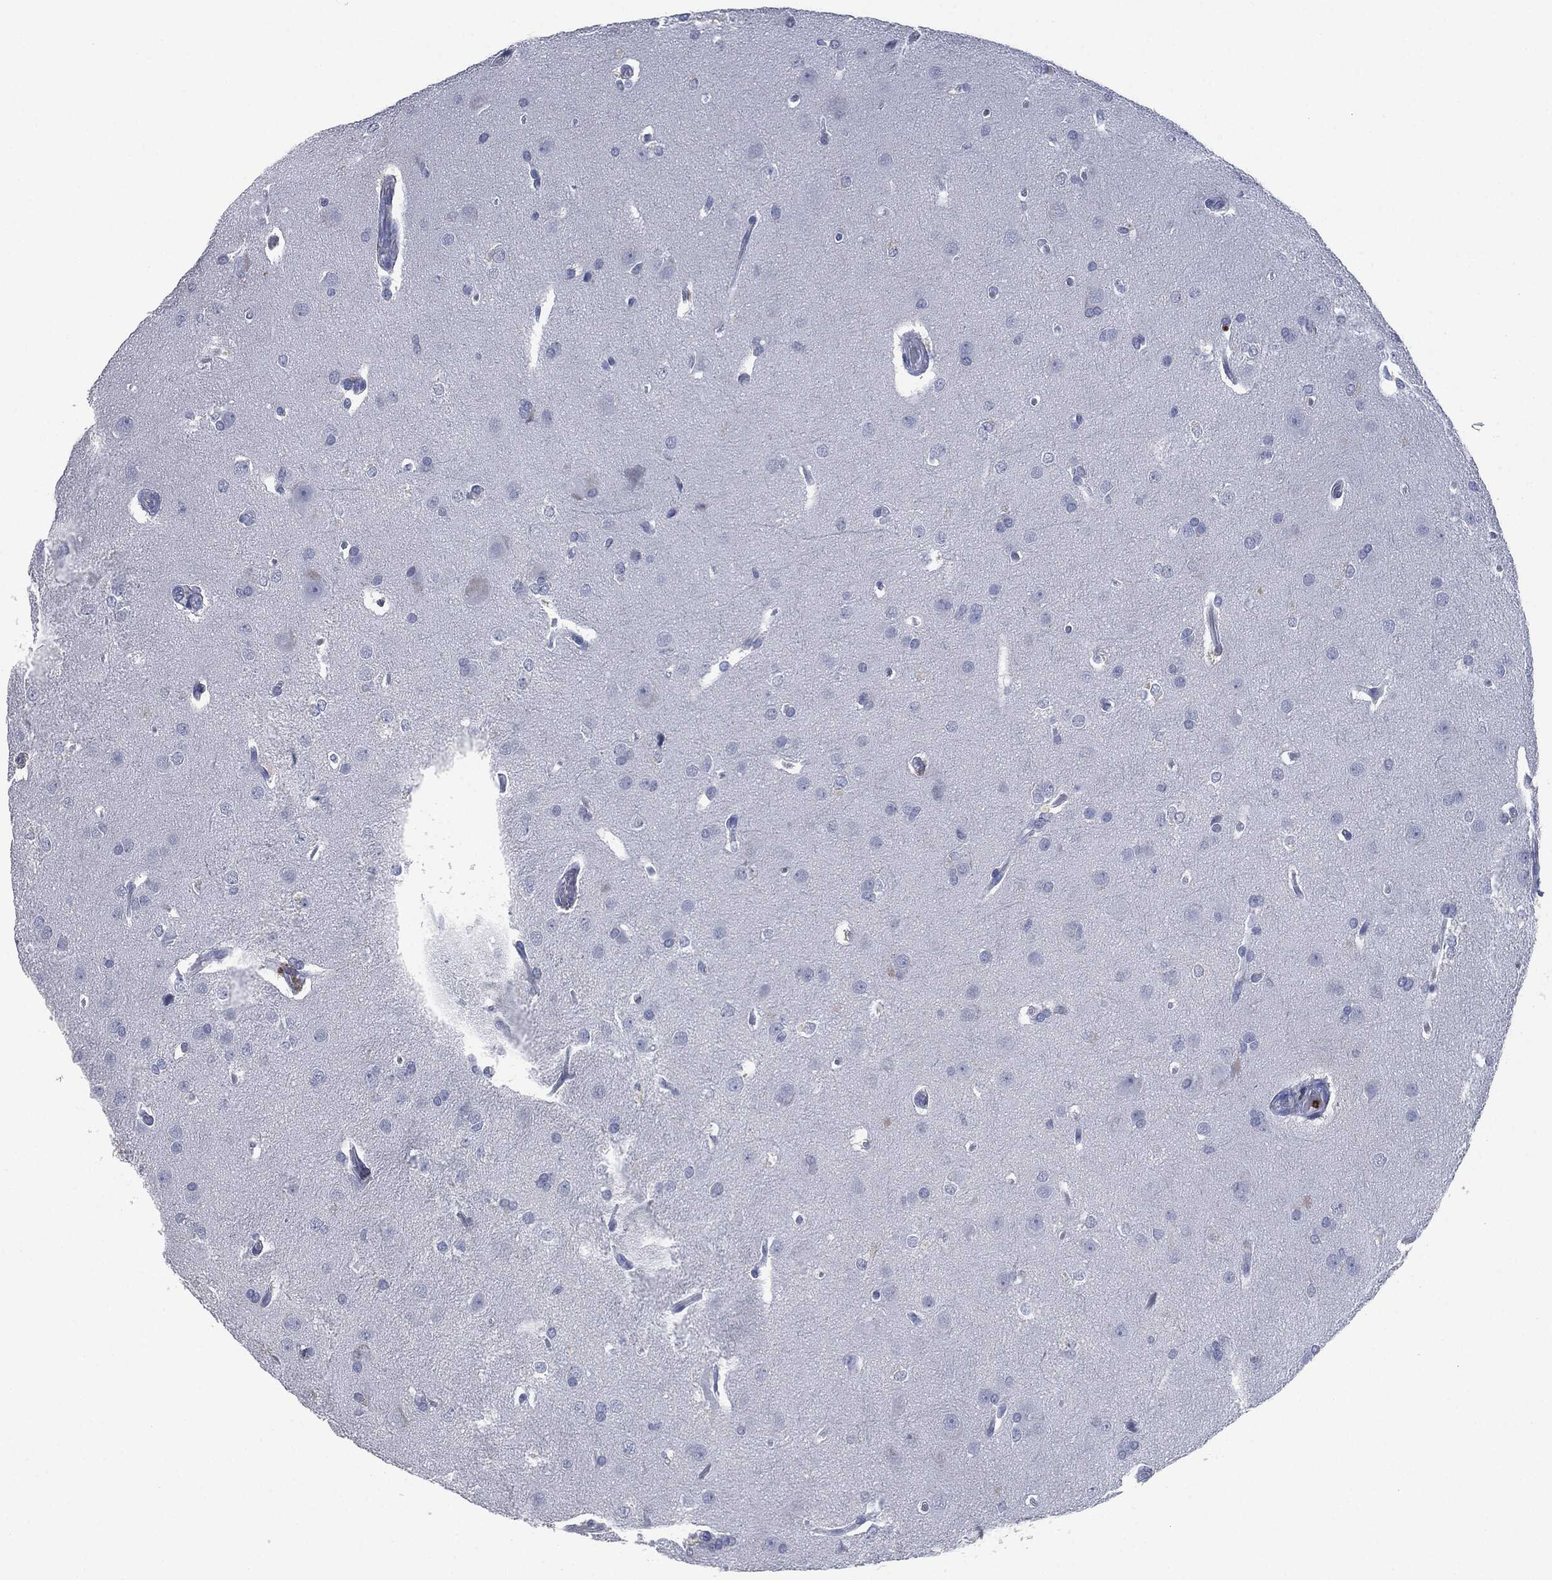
{"staining": {"intensity": "negative", "quantity": "none", "location": "none"}, "tissue": "glioma", "cell_type": "Tumor cells", "image_type": "cancer", "snomed": [{"axis": "morphology", "description": "Glioma, malignant, Low grade"}, {"axis": "topography", "description": "Brain"}], "caption": "This is an IHC histopathology image of malignant glioma (low-grade). There is no staining in tumor cells.", "gene": "CEACAM8", "patient": {"sex": "female", "age": 32}}